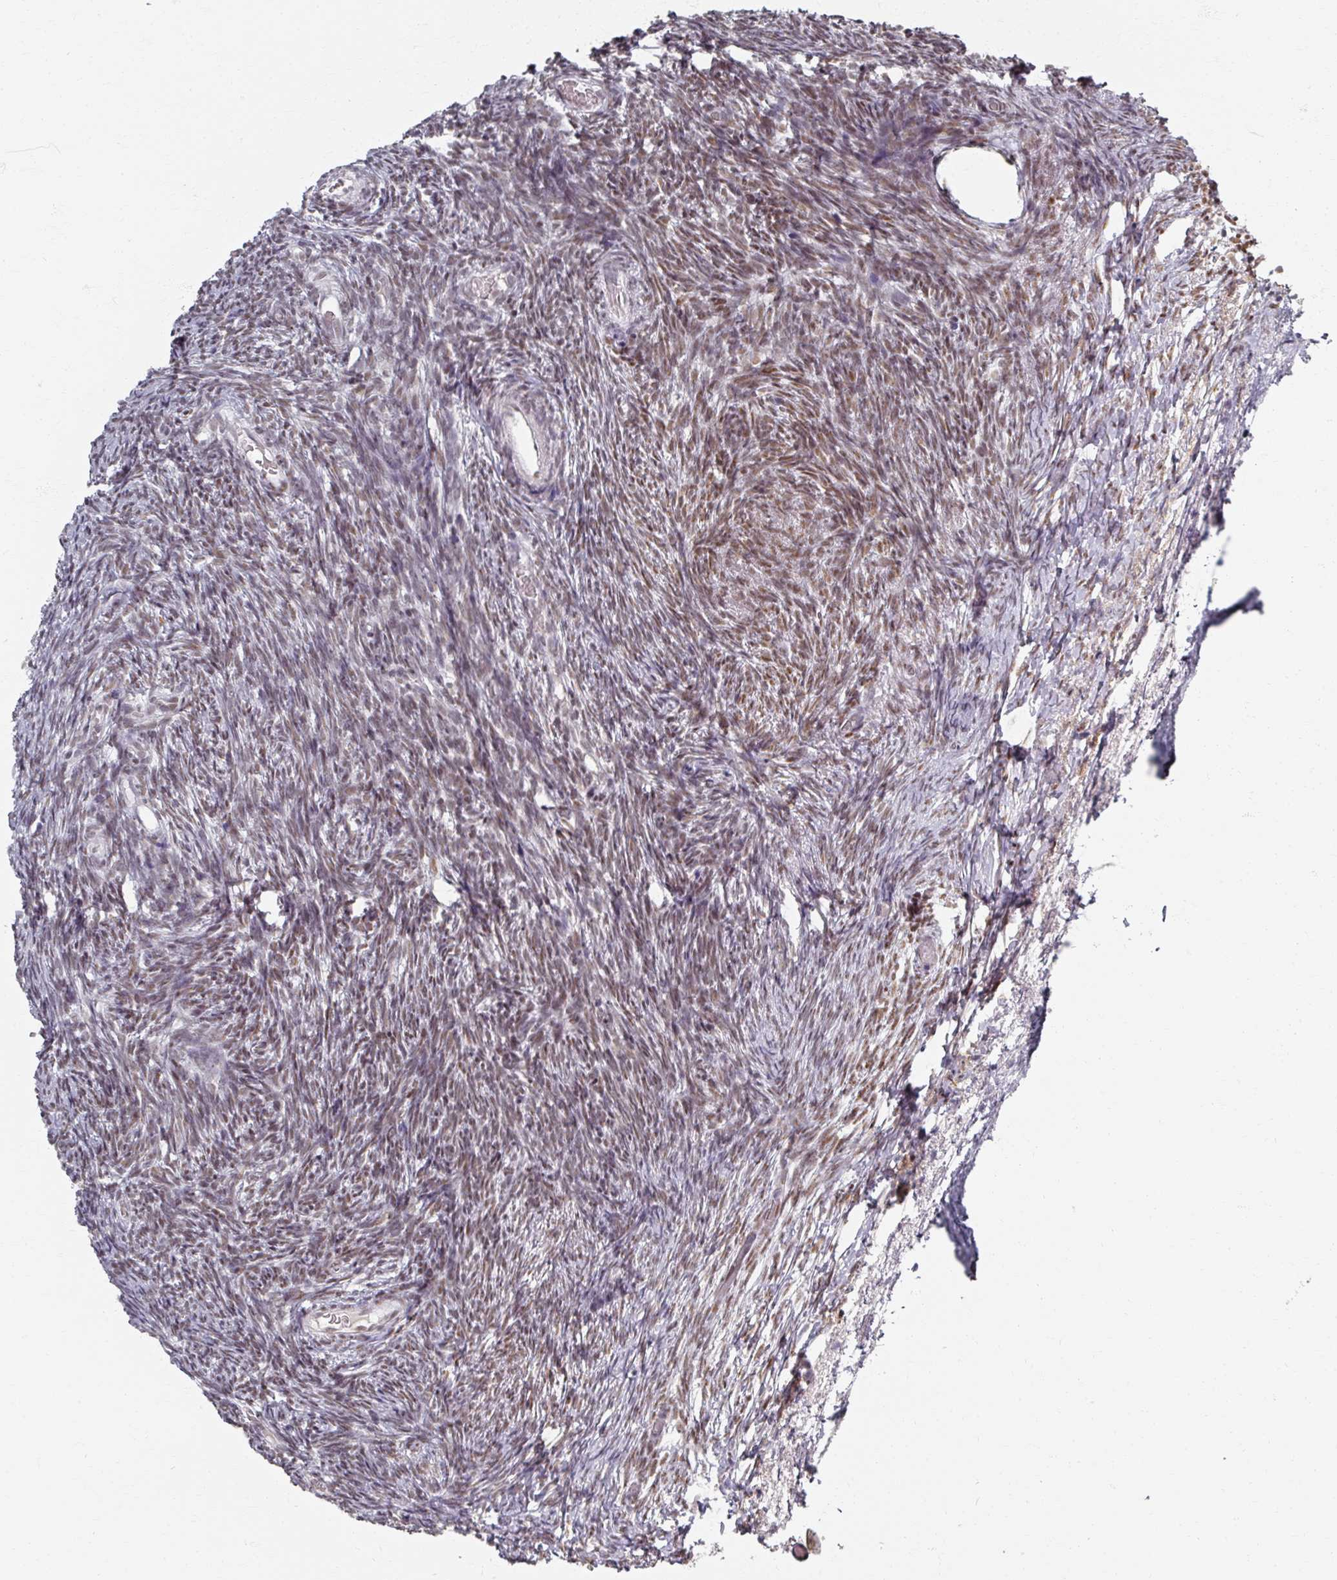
{"staining": {"intensity": "moderate", "quantity": "25%-75%", "location": "nuclear"}, "tissue": "ovary", "cell_type": "Ovarian stroma cells", "image_type": "normal", "snomed": [{"axis": "morphology", "description": "Normal tissue, NOS"}, {"axis": "topography", "description": "Ovary"}], "caption": "This photomicrograph reveals immunohistochemistry staining of benign ovary, with medium moderate nuclear positivity in about 25%-75% of ovarian stroma cells.", "gene": "RIPOR3", "patient": {"sex": "female", "age": 39}}